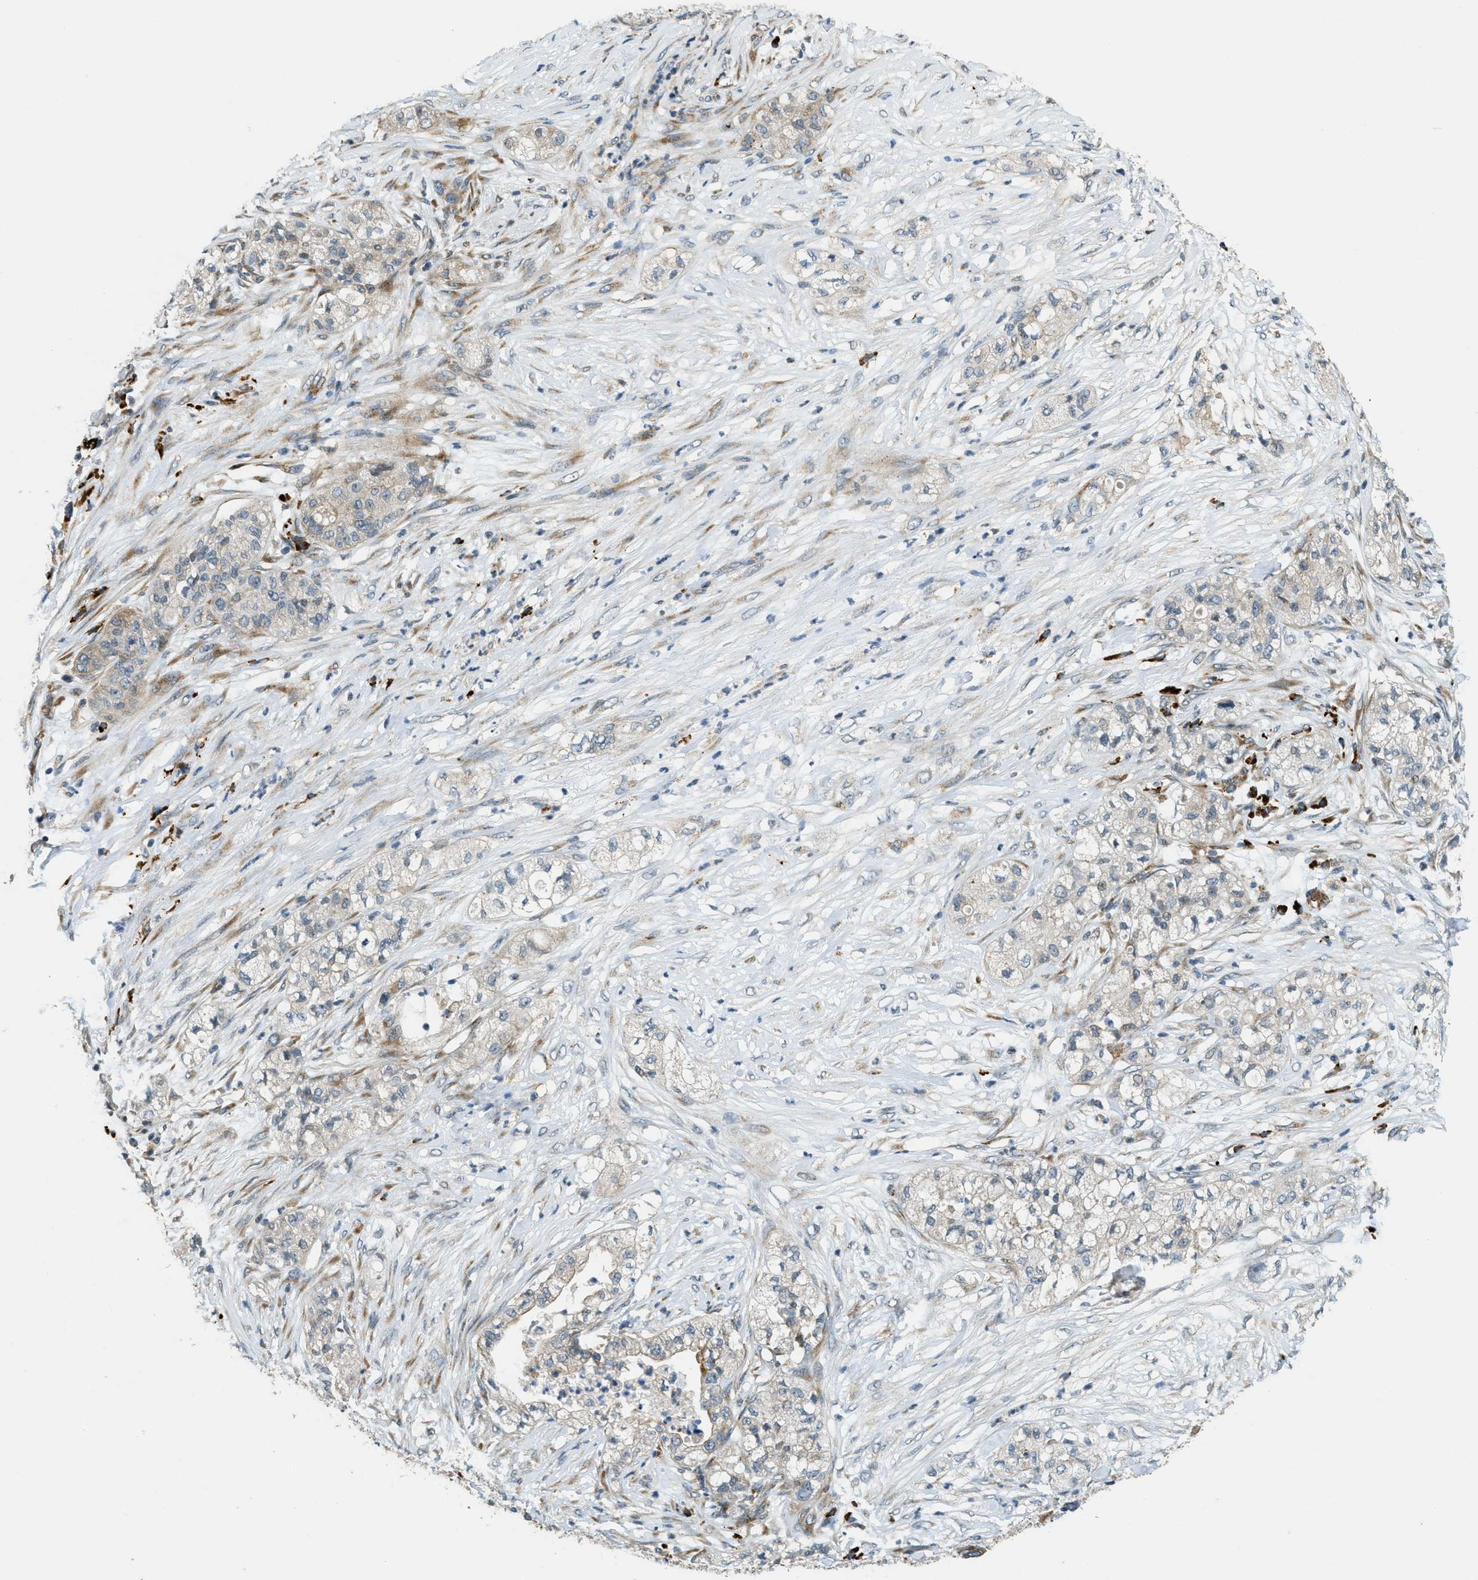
{"staining": {"intensity": "weak", "quantity": "<25%", "location": "cytoplasmic/membranous"}, "tissue": "pancreatic cancer", "cell_type": "Tumor cells", "image_type": "cancer", "snomed": [{"axis": "morphology", "description": "Adenocarcinoma, NOS"}, {"axis": "topography", "description": "Pancreas"}], "caption": "An IHC histopathology image of pancreatic adenocarcinoma is shown. There is no staining in tumor cells of pancreatic adenocarcinoma.", "gene": "HERC2", "patient": {"sex": "female", "age": 78}}